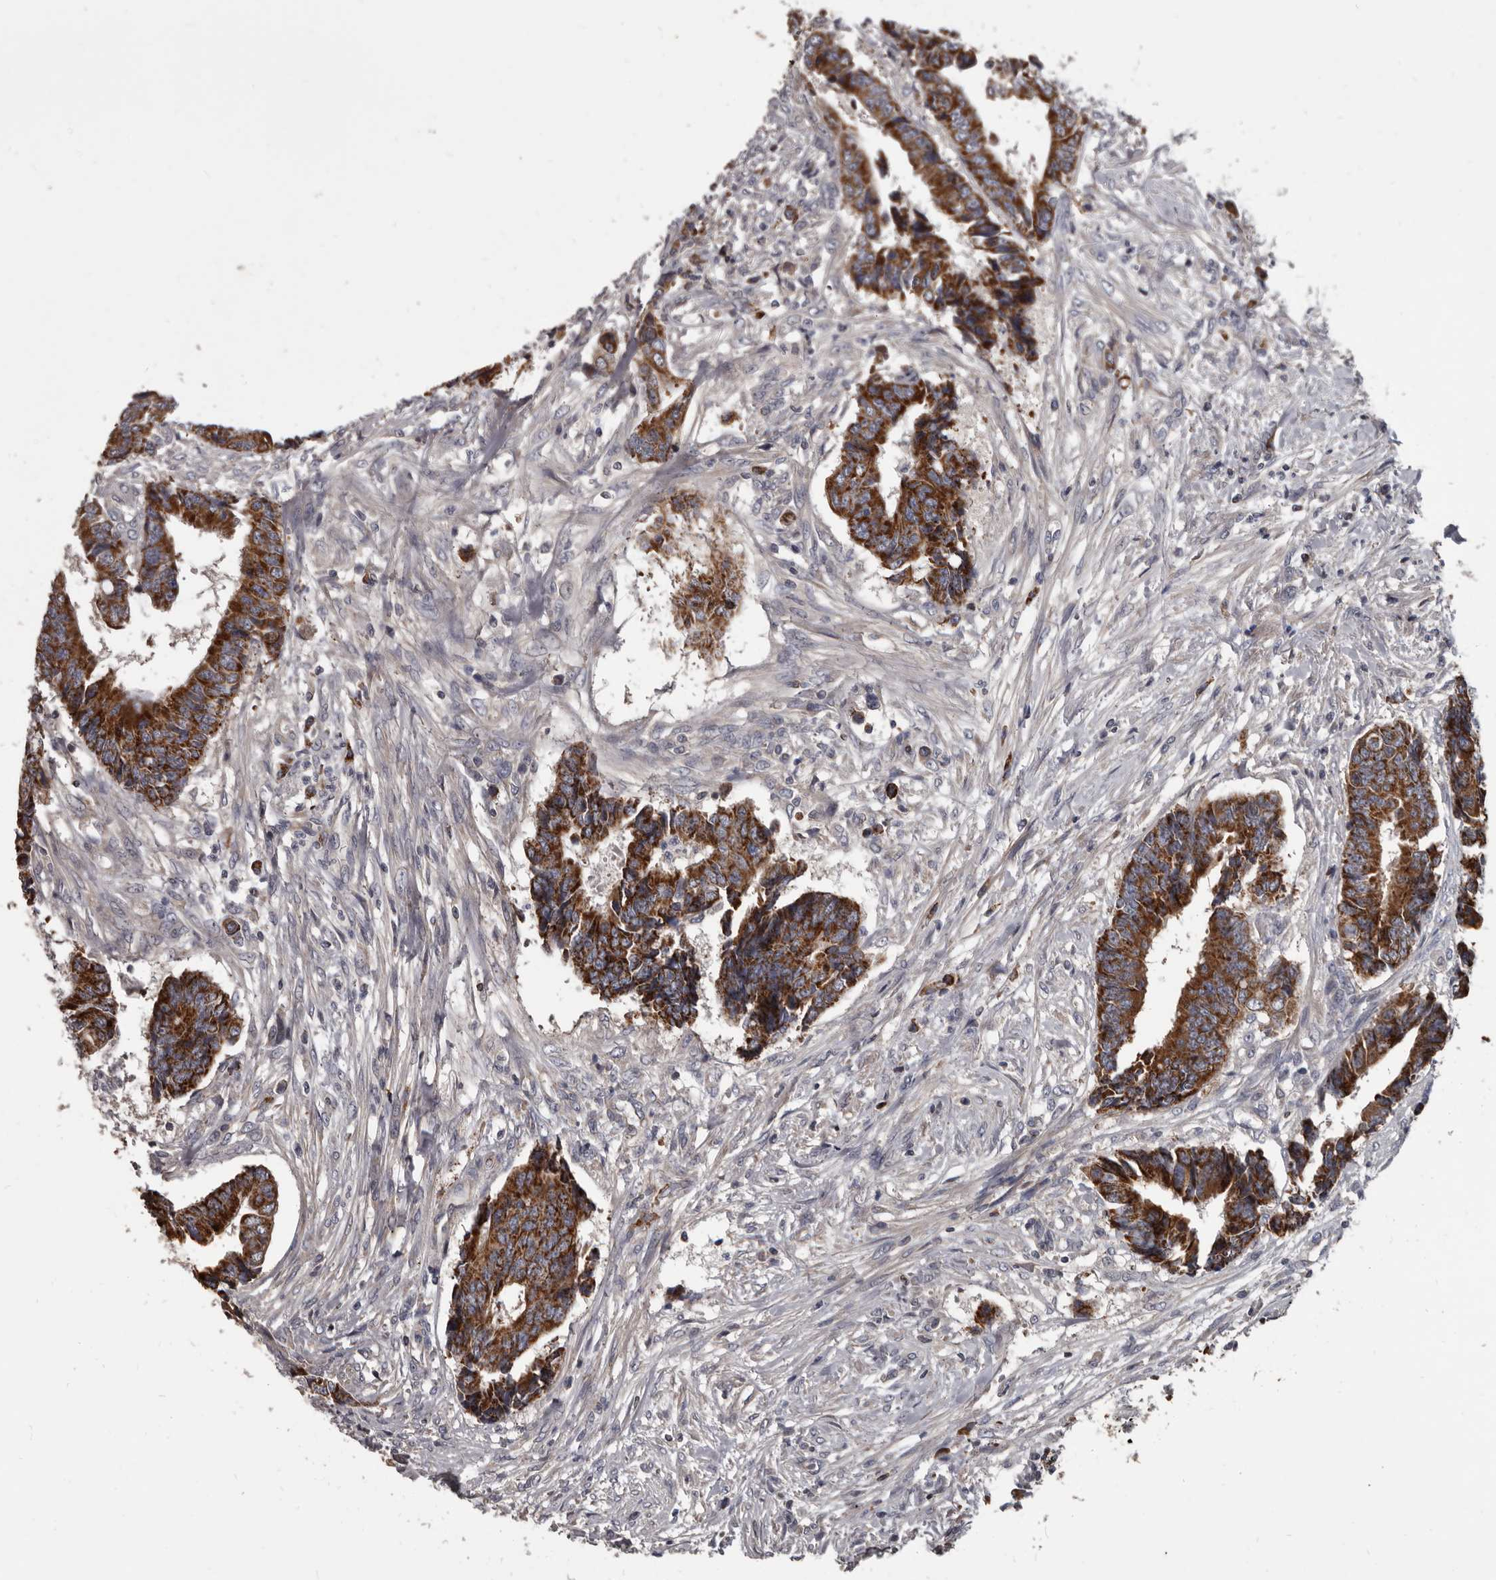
{"staining": {"intensity": "strong", "quantity": ">75%", "location": "cytoplasmic/membranous"}, "tissue": "colorectal cancer", "cell_type": "Tumor cells", "image_type": "cancer", "snomed": [{"axis": "morphology", "description": "Adenocarcinoma, NOS"}, {"axis": "topography", "description": "Rectum"}], "caption": "This image displays colorectal adenocarcinoma stained with IHC to label a protein in brown. The cytoplasmic/membranous of tumor cells show strong positivity for the protein. Nuclei are counter-stained blue.", "gene": "ALDH5A1", "patient": {"sex": "male", "age": 84}}